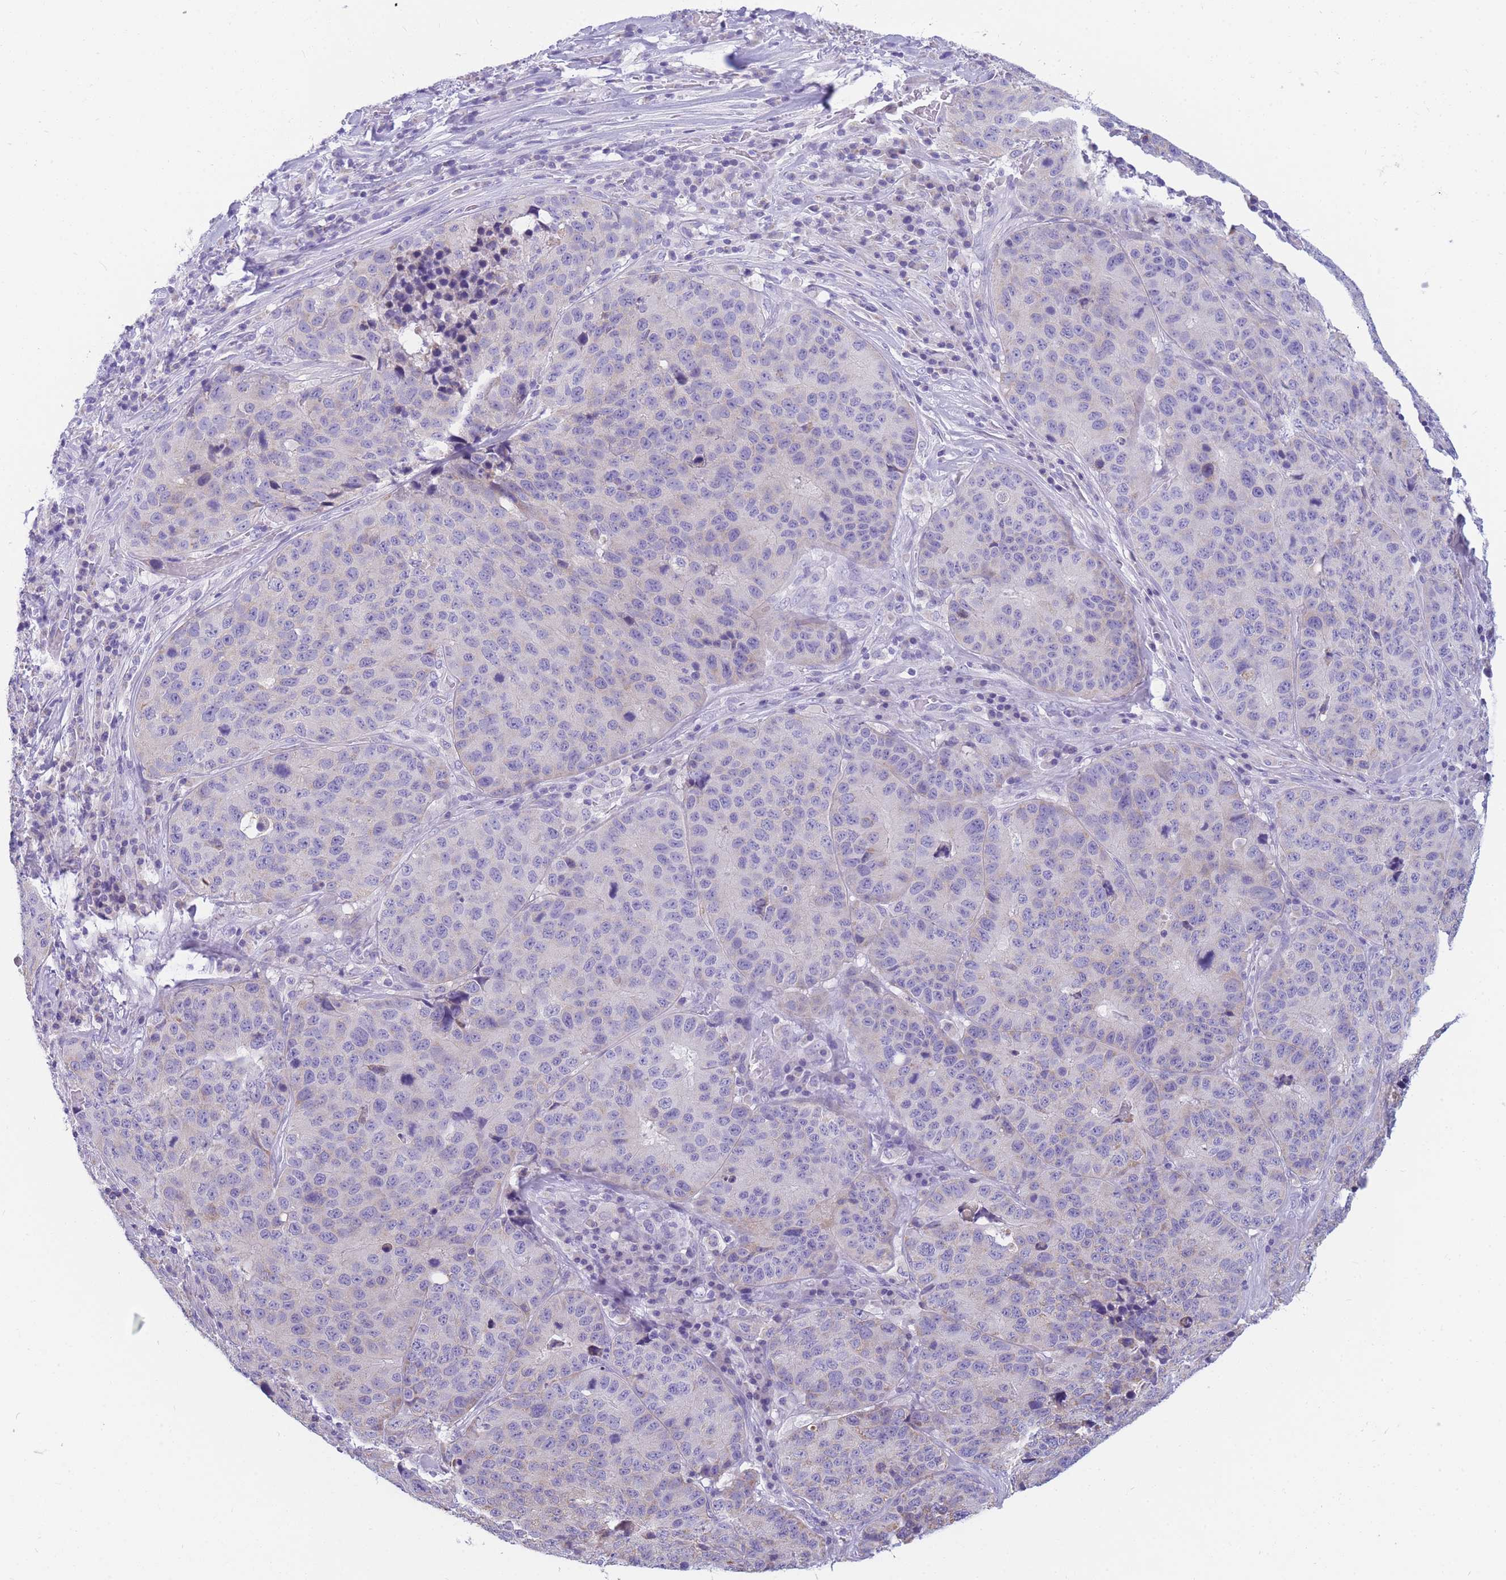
{"staining": {"intensity": "negative", "quantity": "none", "location": "none"}, "tissue": "stomach cancer", "cell_type": "Tumor cells", "image_type": "cancer", "snomed": [{"axis": "morphology", "description": "Adenocarcinoma, NOS"}, {"axis": "topography", "description": "Stomach"}], "caption": "Tumor cells are negative for brown protein staining in stomach cancer (adenocarcinoma).", "gene": "DHRS11", "patient": {"sex": "male", "age": 71}}